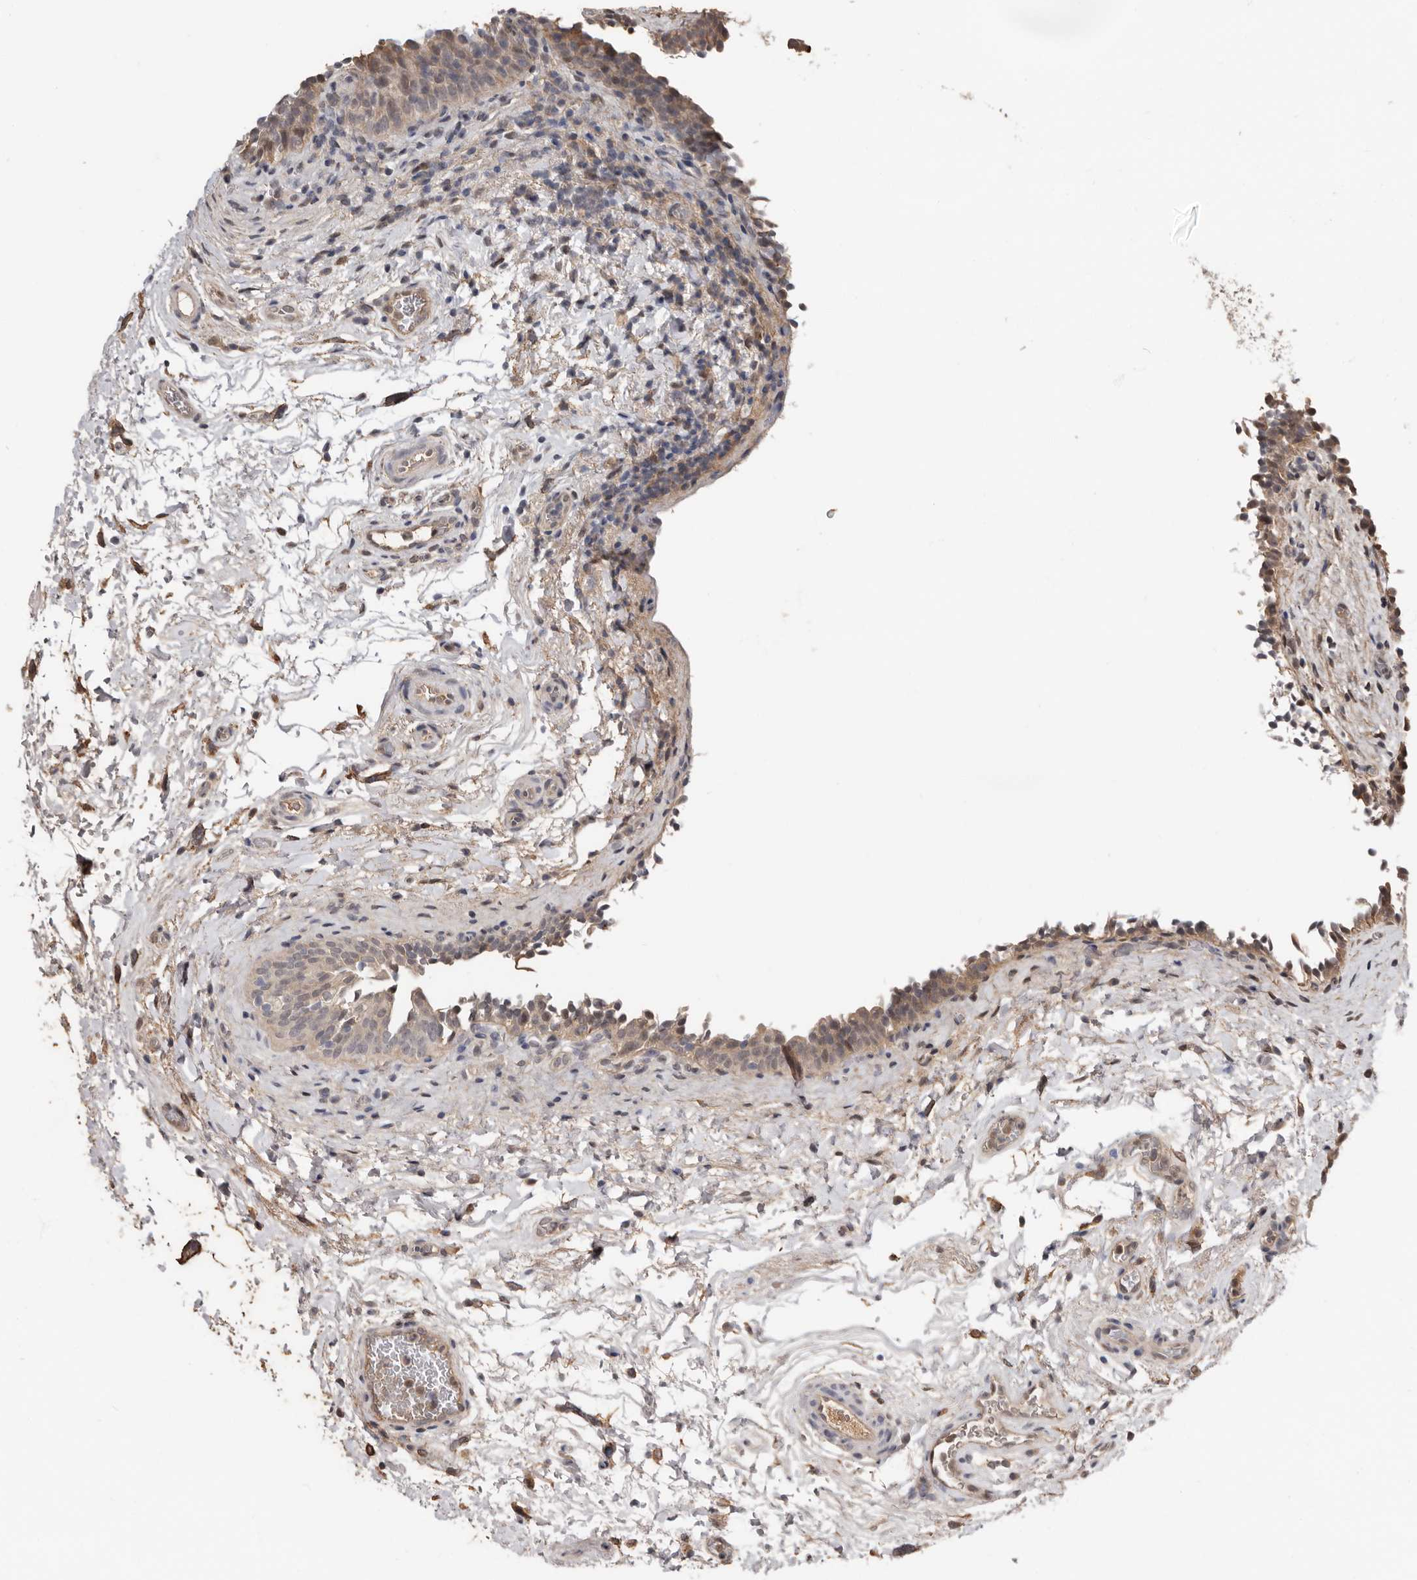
{"staining": {"intensity": "weak", "quantity": ">75%", "location": "cytoplasmic/membranous"}, "tissue": "urinary bladder", "cell_type": "Urothelial cells", "image_type": "normal", "snomed": [{"axis": "morphology", "description": "Normal tissue, NOS"}, {"axis": "topography", "description": "Urinary bladder"}], "caption": "Immunohistochemistry (IHC) micrograph of unremarkable urinary bladder: urinary bladder stained using immunohistochemistry shows low levels of weak protein expression localized specifically in the cytoplasmic/membranous of urothelial cells, appearing as a cytoplasmic/membranous brown color.", "gene": "LRGUK", "patient": {"sex": "male", "age": 83}}